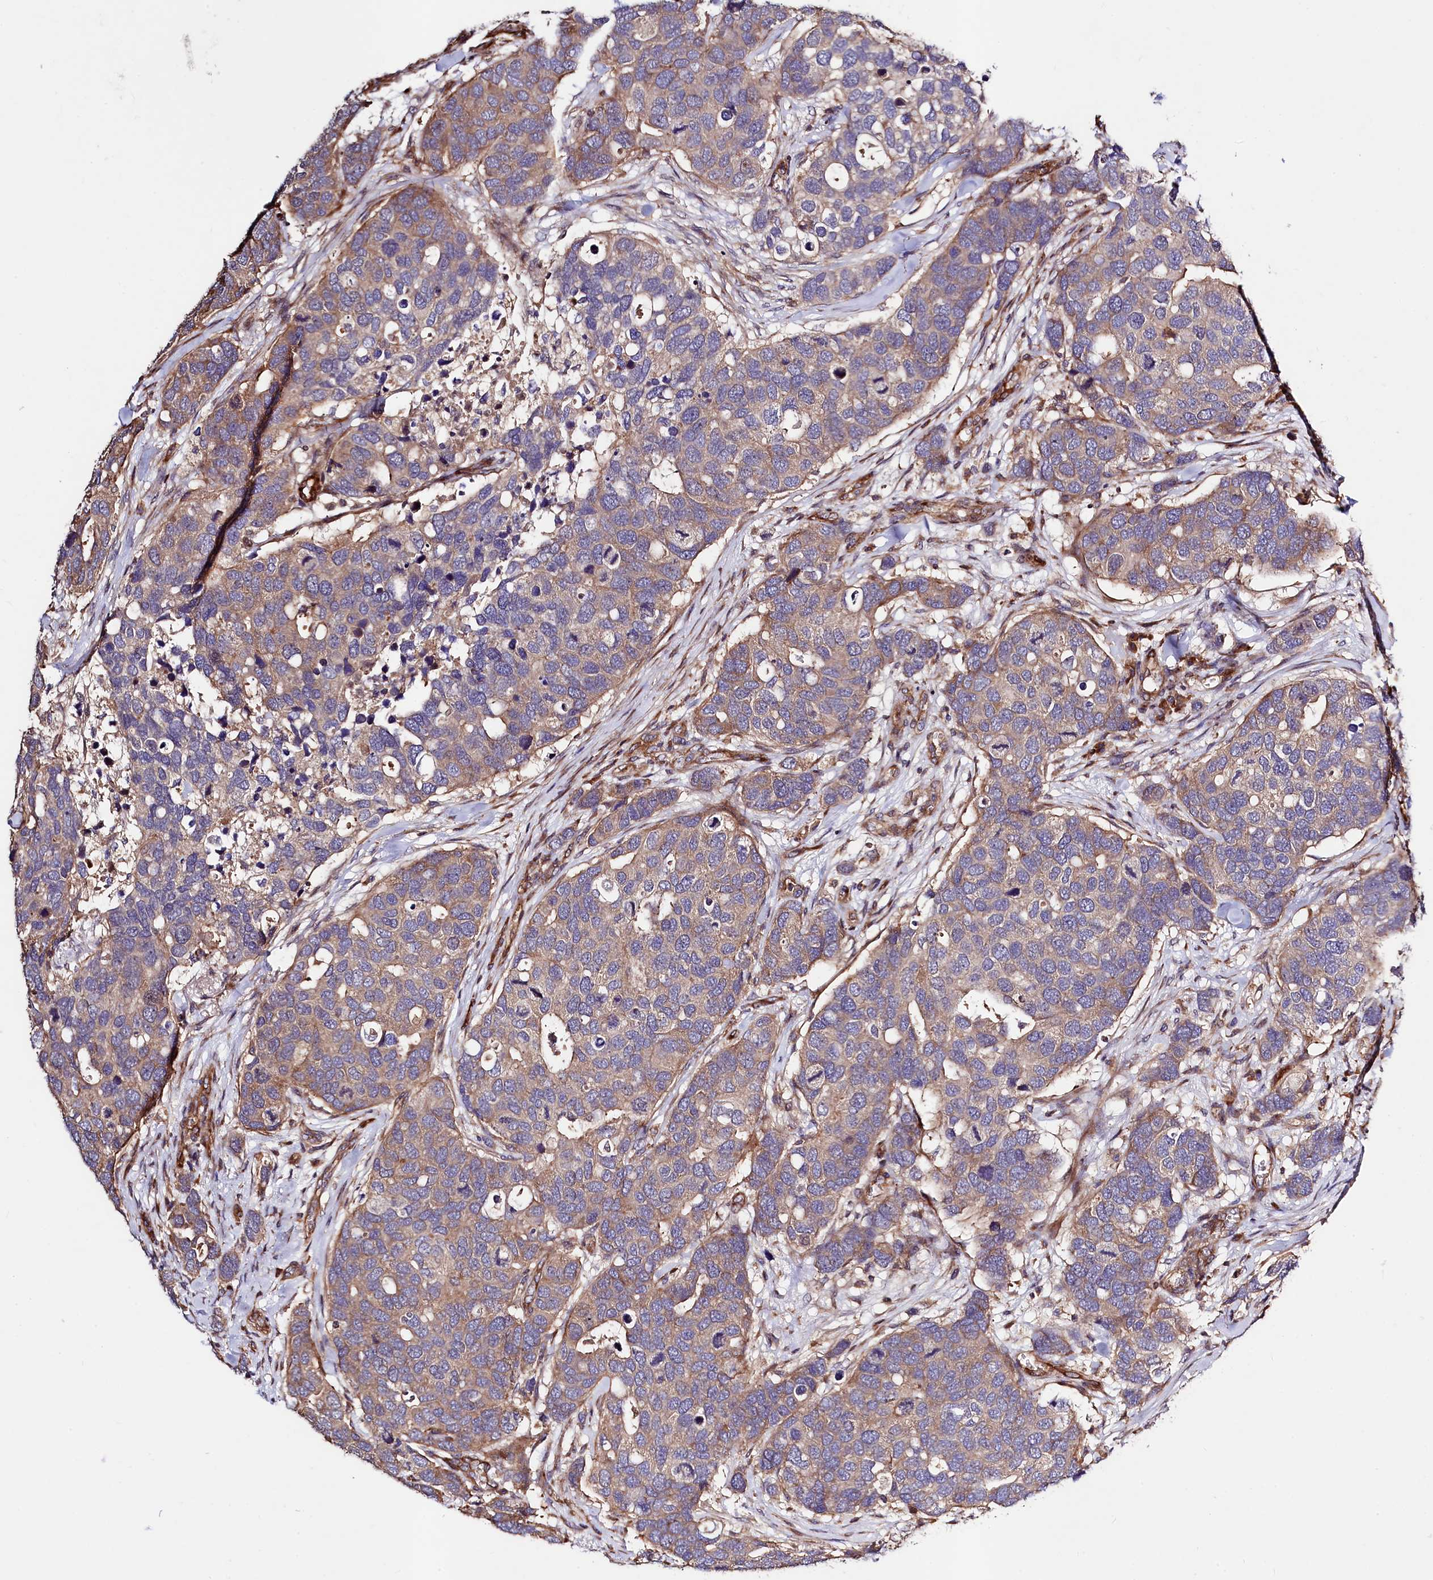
{"staining": {"intensity": "moderate", "quantity": "25%-75%", "location": "cytoplasmic/membranous"}, "tissue": "breast cancer", "cell_type": "Tumor cells", "image_type": "cancer", "snomed": [{"axis": "morphology", "description": "Duct carcinoma"}, {"axis": "topography", "description": "Breast"}], "caption": "Tumor cells display moderate cytoplasmic/membranous expression in approximately 25%-75% of cells in infiltrating ductal carcinoma (breast). The protein of interest is shown in brown color, while the nuclei are stained blue.", "gene": "KLHDC4", "patient": {"sex": "female", "age": 83}}